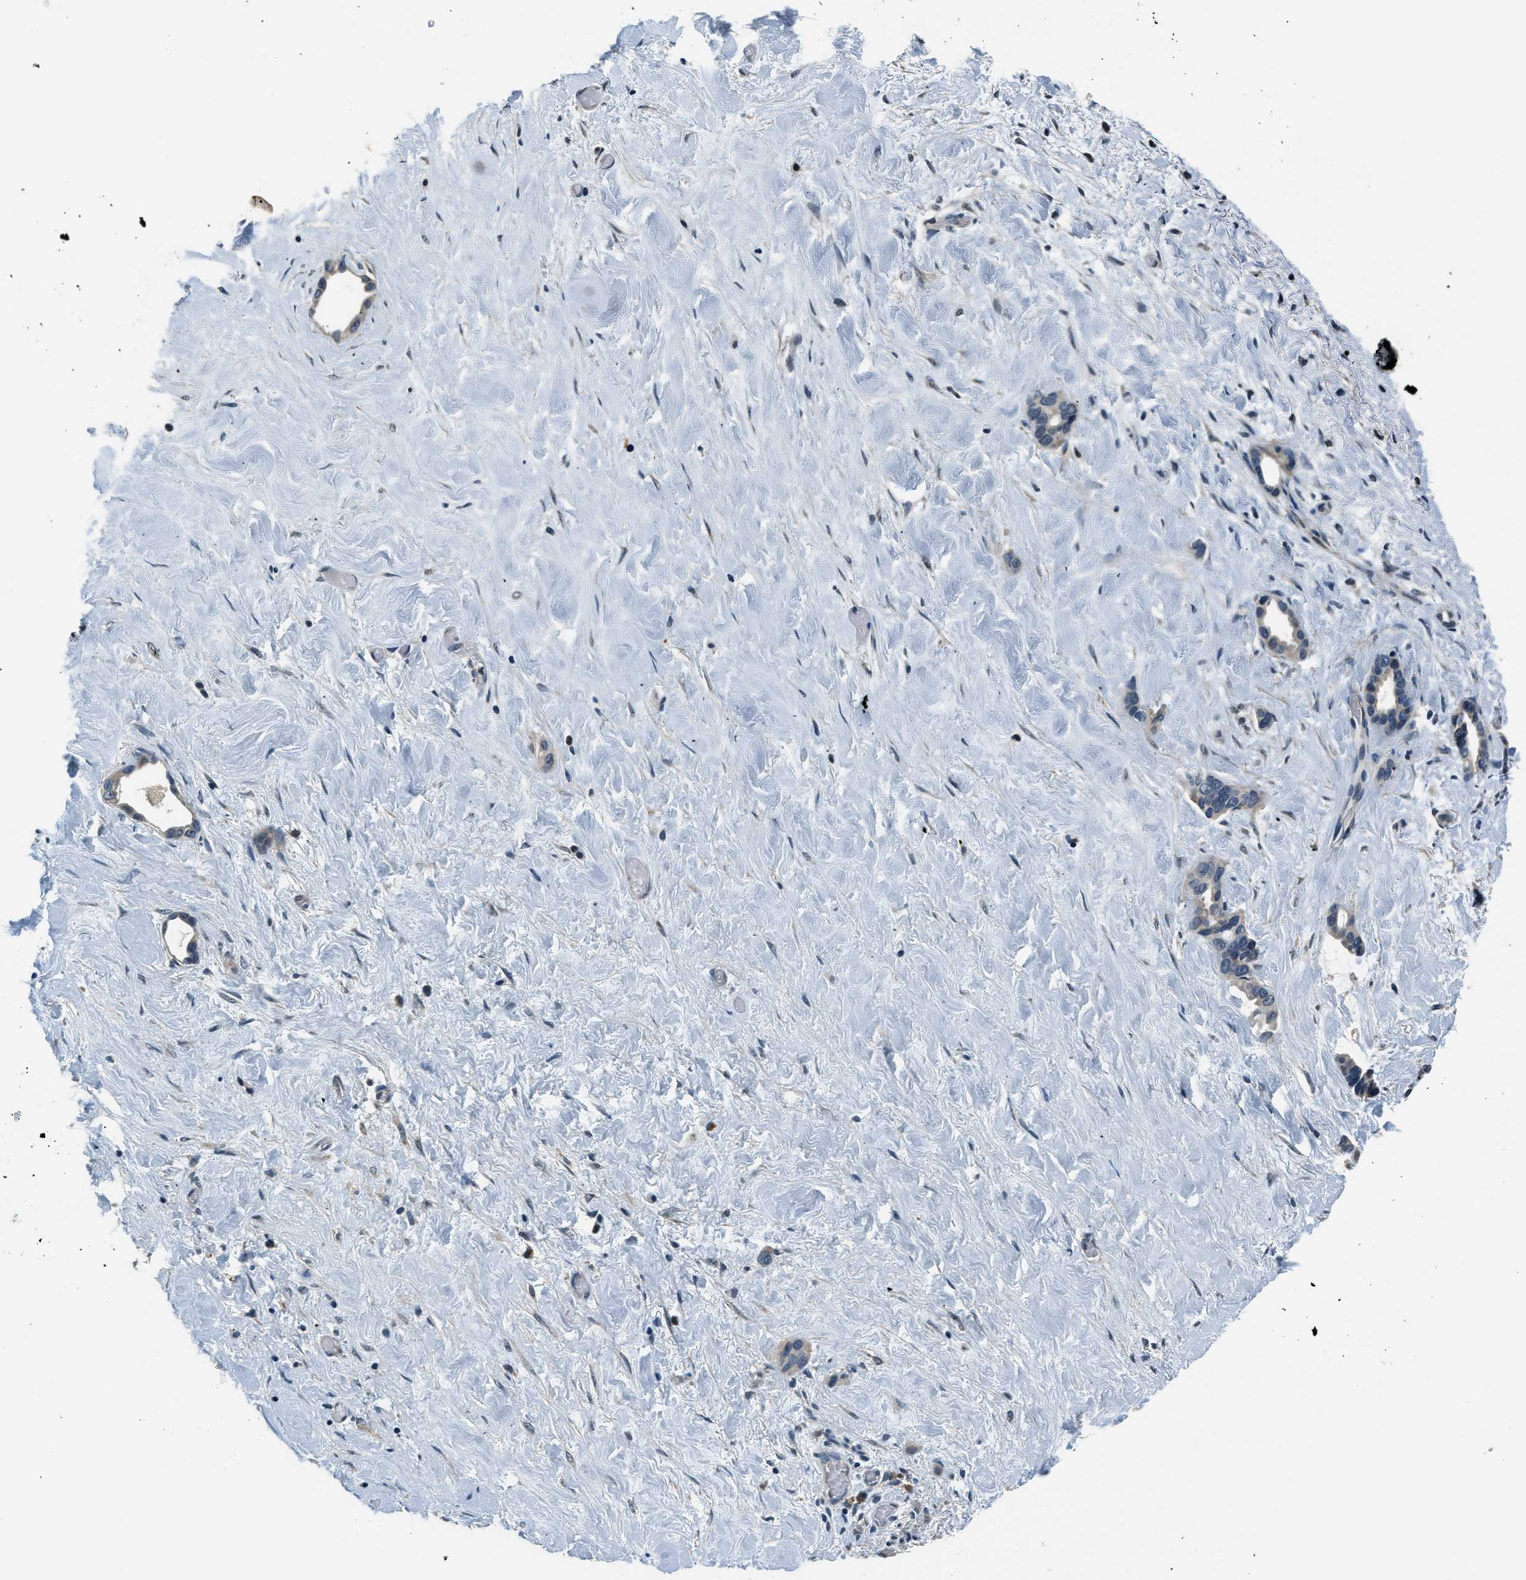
{"staining": {"intensity": "negative", "quantity": "none", "location": "none"}, "tissue": "liver cancer", "cell_type": "Tumor cells", "image_type": "cancer", "snomed": [{"axis": "morphology", "description": "Cholangiocarcinoma"}, {"axis": "topography", "description": "Liver"}], "caption": "An image of liver cancer stained for a protein shows no brown staining in tumor cells.", "gene": "NME8", "patient": {"sex": "female", "age": 65}}